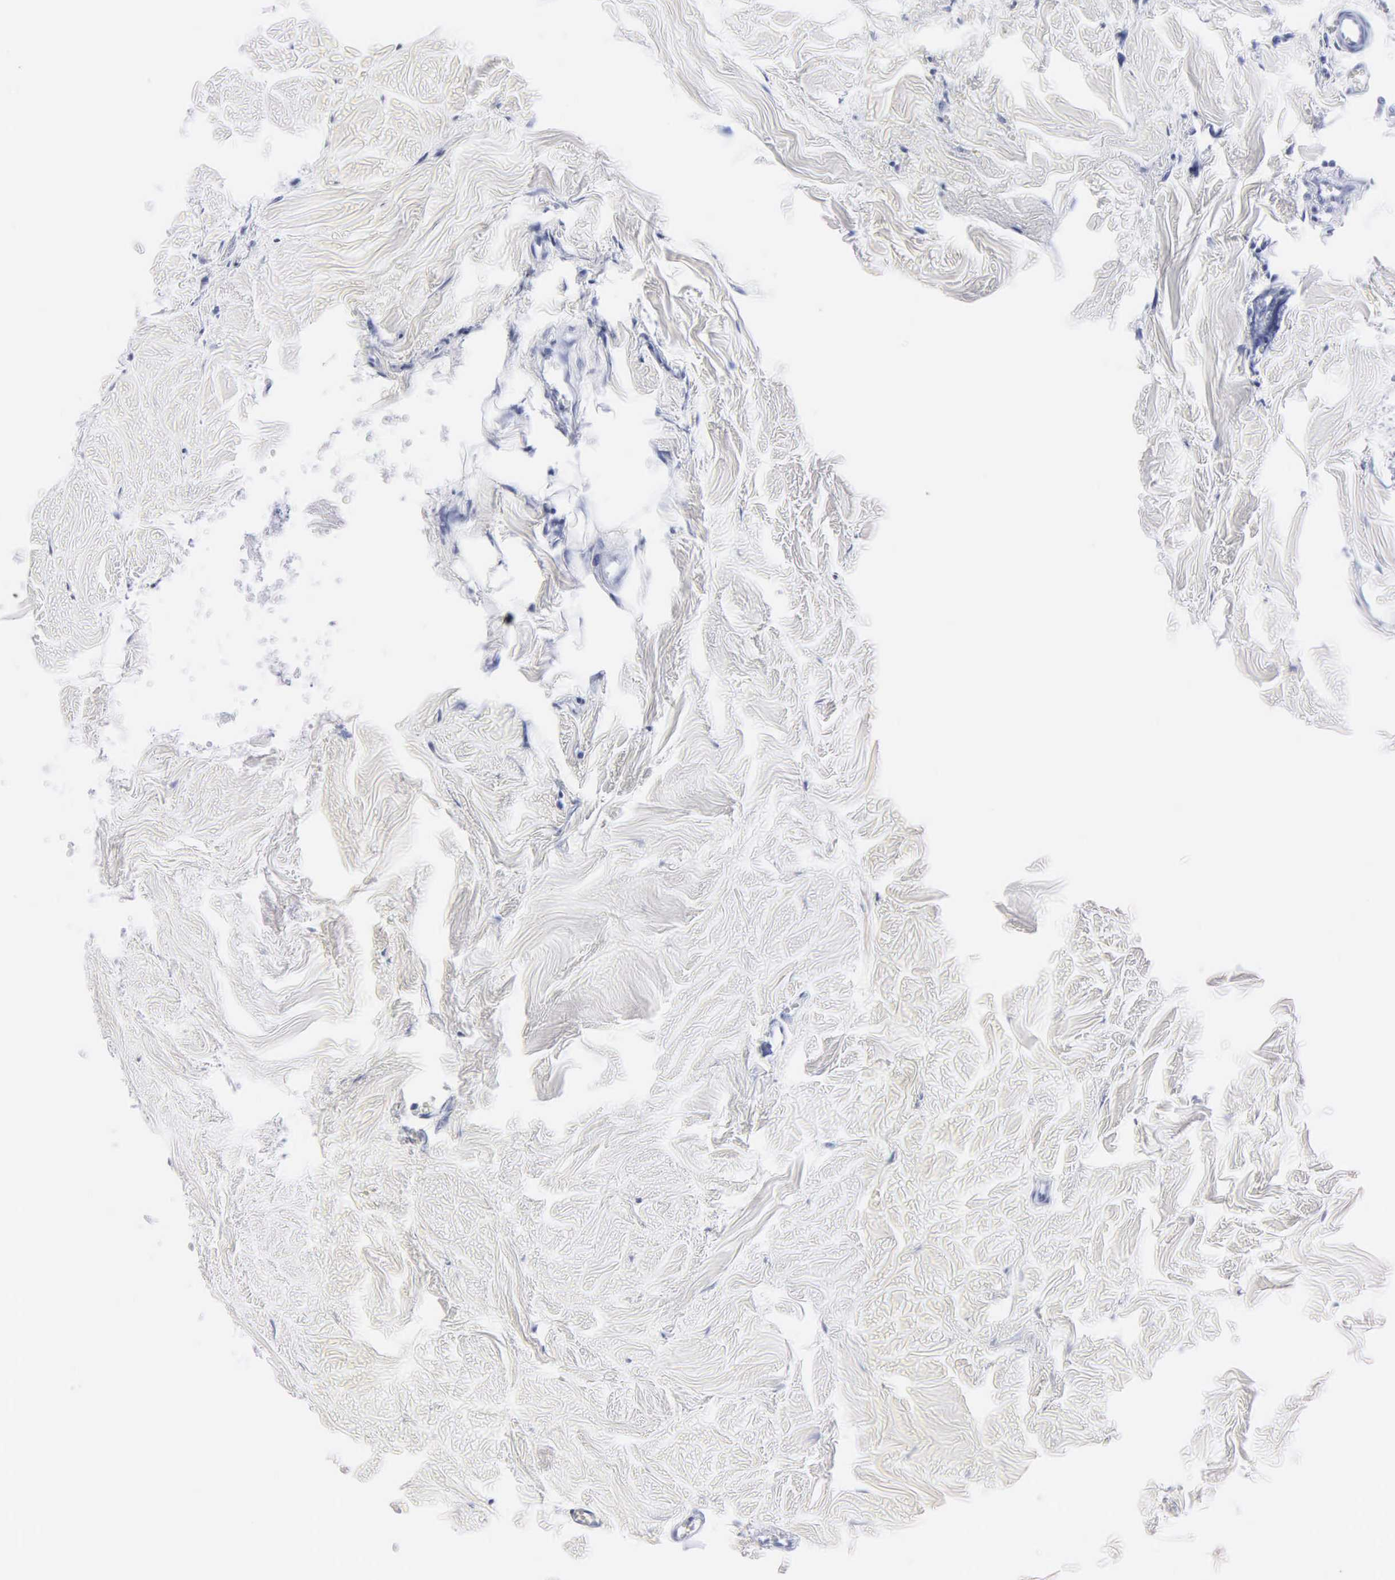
{"staining": {"intensity": "negative", "quantity": "none", "location": "none"}, "tissue": "head and neck cancer", "cell_type": "Tumor cells", "image_type": "cancer", "snomed": [{"axis": "morphology", "description": "Squamous cell carcinoma, NOS"}, {"axis": "topography", "description": "Salivary gland"}, {"axis": "topography", "description": "Head-Neck"}], "caption": "There is no significant positivity in tumor cells of head and neck cancer. (DAB (3,3'-diaminobenzidine) IHC with hematoxylin counter stain).", "gene": "MB", "patient": {"sex": "male", "age": 70}}